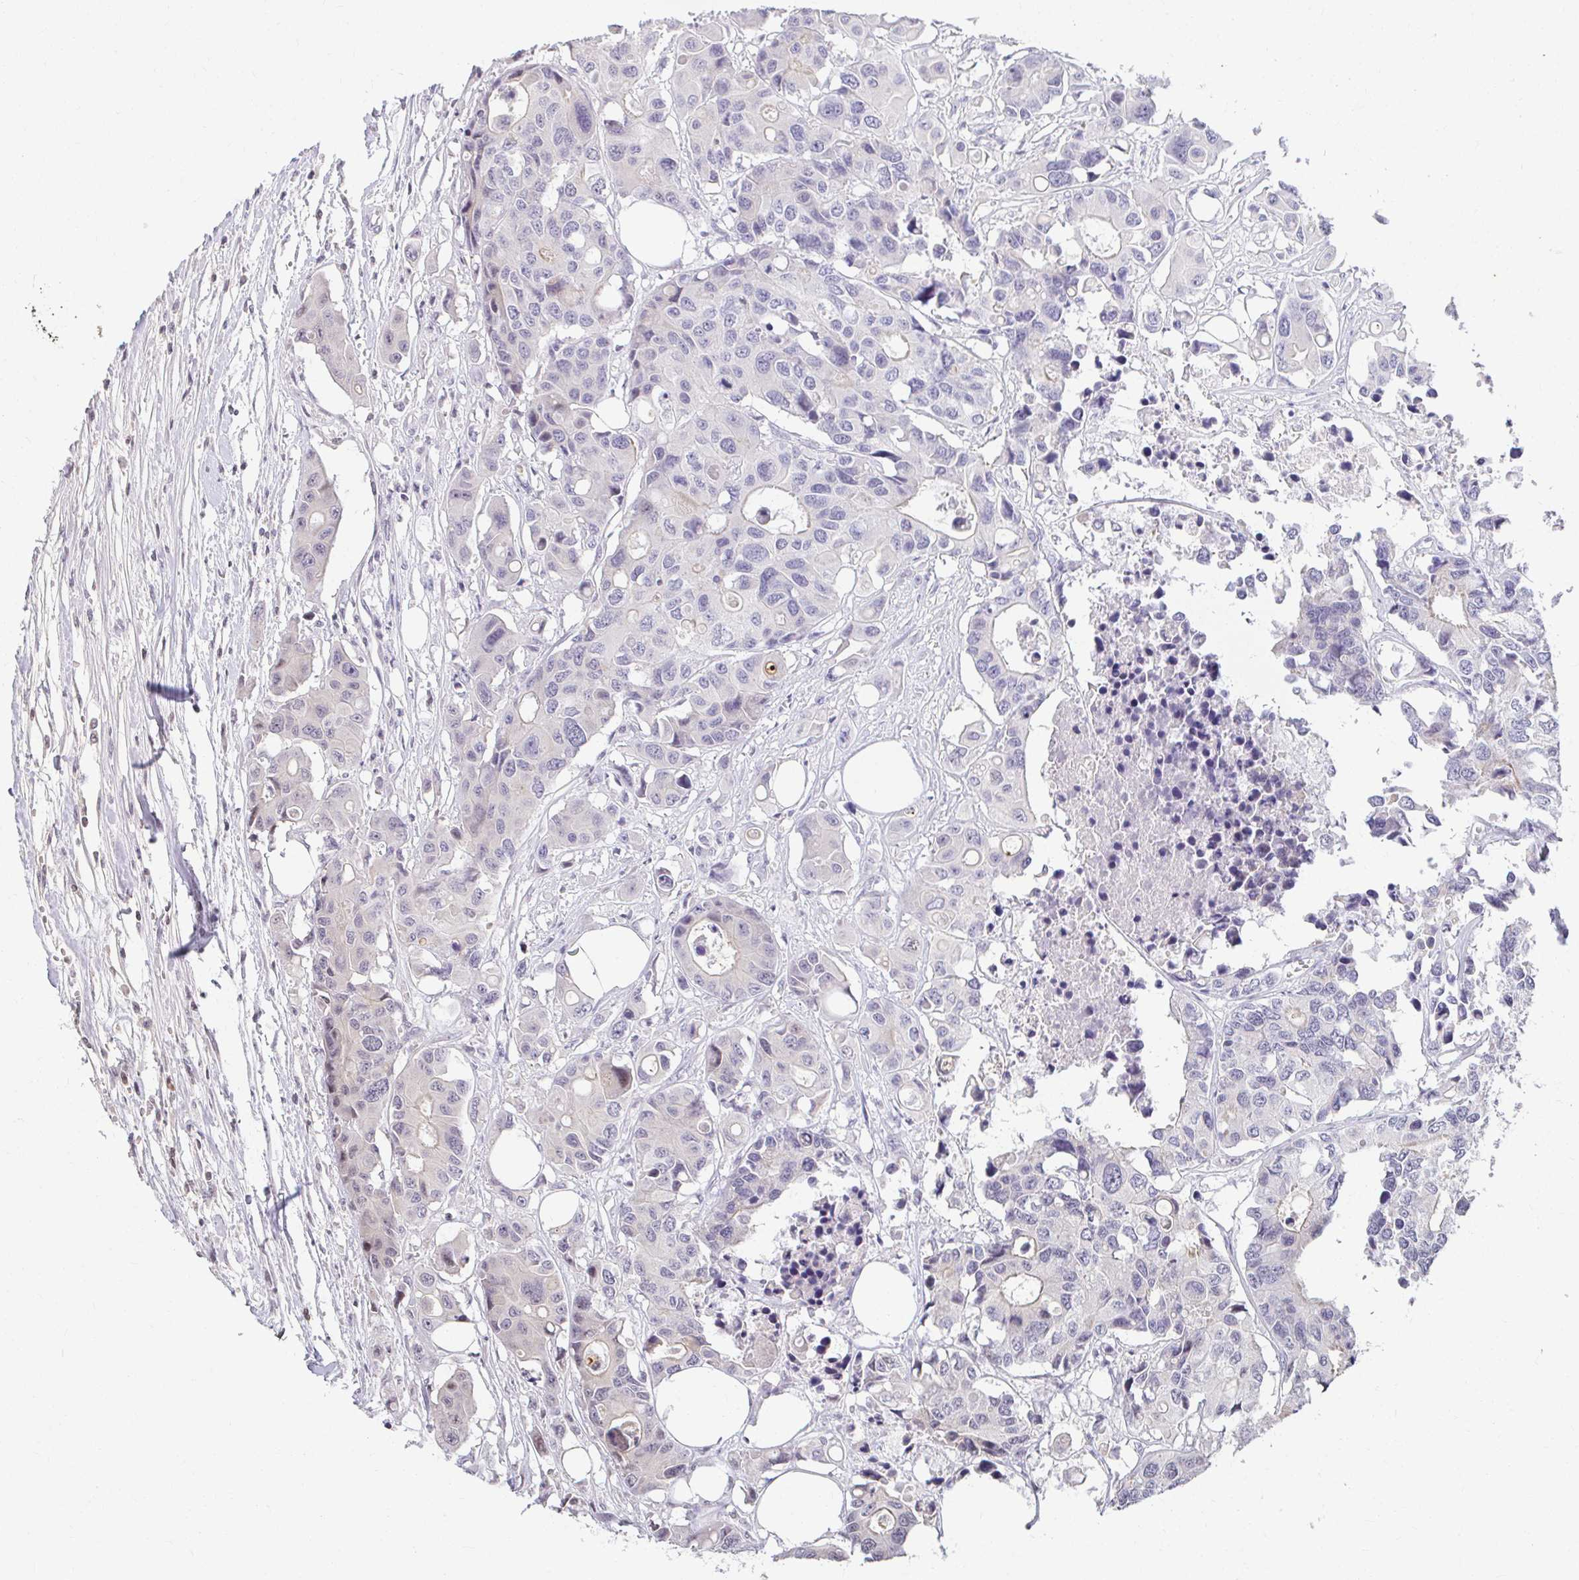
{"staining": {"intensity": "negative", "quantity": "none", "location": "none"}, "tissue": "colorectal cancer", "cell_type": "Tumor cells", "image_type": "cancer", "snomed": [{"axis": "morphology", "description": "Adenocarcinoma, NOS"}, {"axis": "topography", "description": "Colon"}], "caption": "There is no significant expression in tumor cells of colorectal adenocarcinoma.", "gene": "ANK3", "patient": {"sex": "male", "age": 77}}